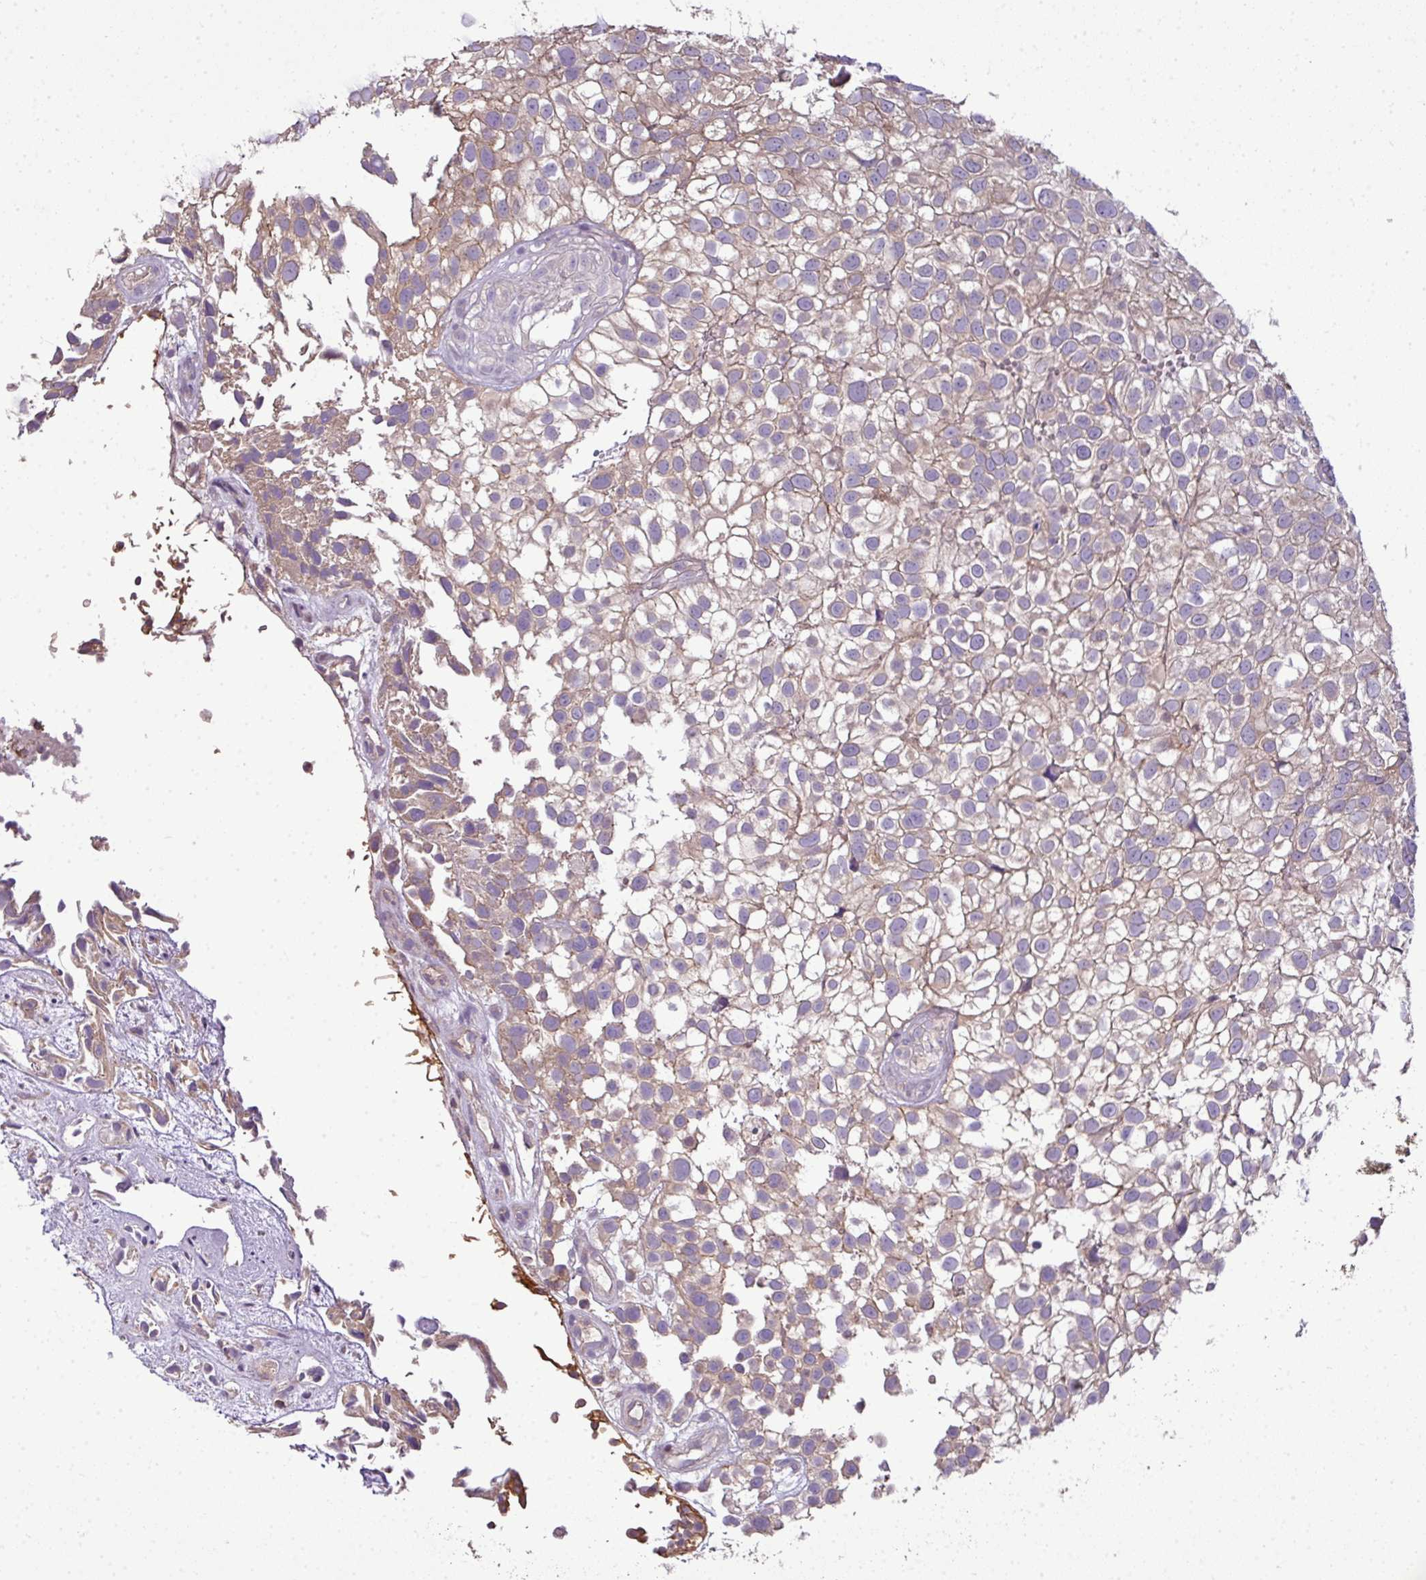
{"staining": {"intensity": "weak", "quantity": ">75%", "location": "cytoplasmic/membranous"}, "tissue": "urothelial cancer", "cell_type": "Tumor cells", "image_type": "cancer", "snomed": [{"axis": "morphology", "description": "Urothelial carcinoma, High grade"}, {"axis": "topography", "description": "Urinary bladder"}], "caption": "This photomicrograph shows IHC staining of urothelial carcinoma (high-grade), with low weak cytoplasmic/membranous positivity in approximately >75% of tumor cells.", "gene": "STAT5A", "patient": {"sex": "male", "age": 56}}